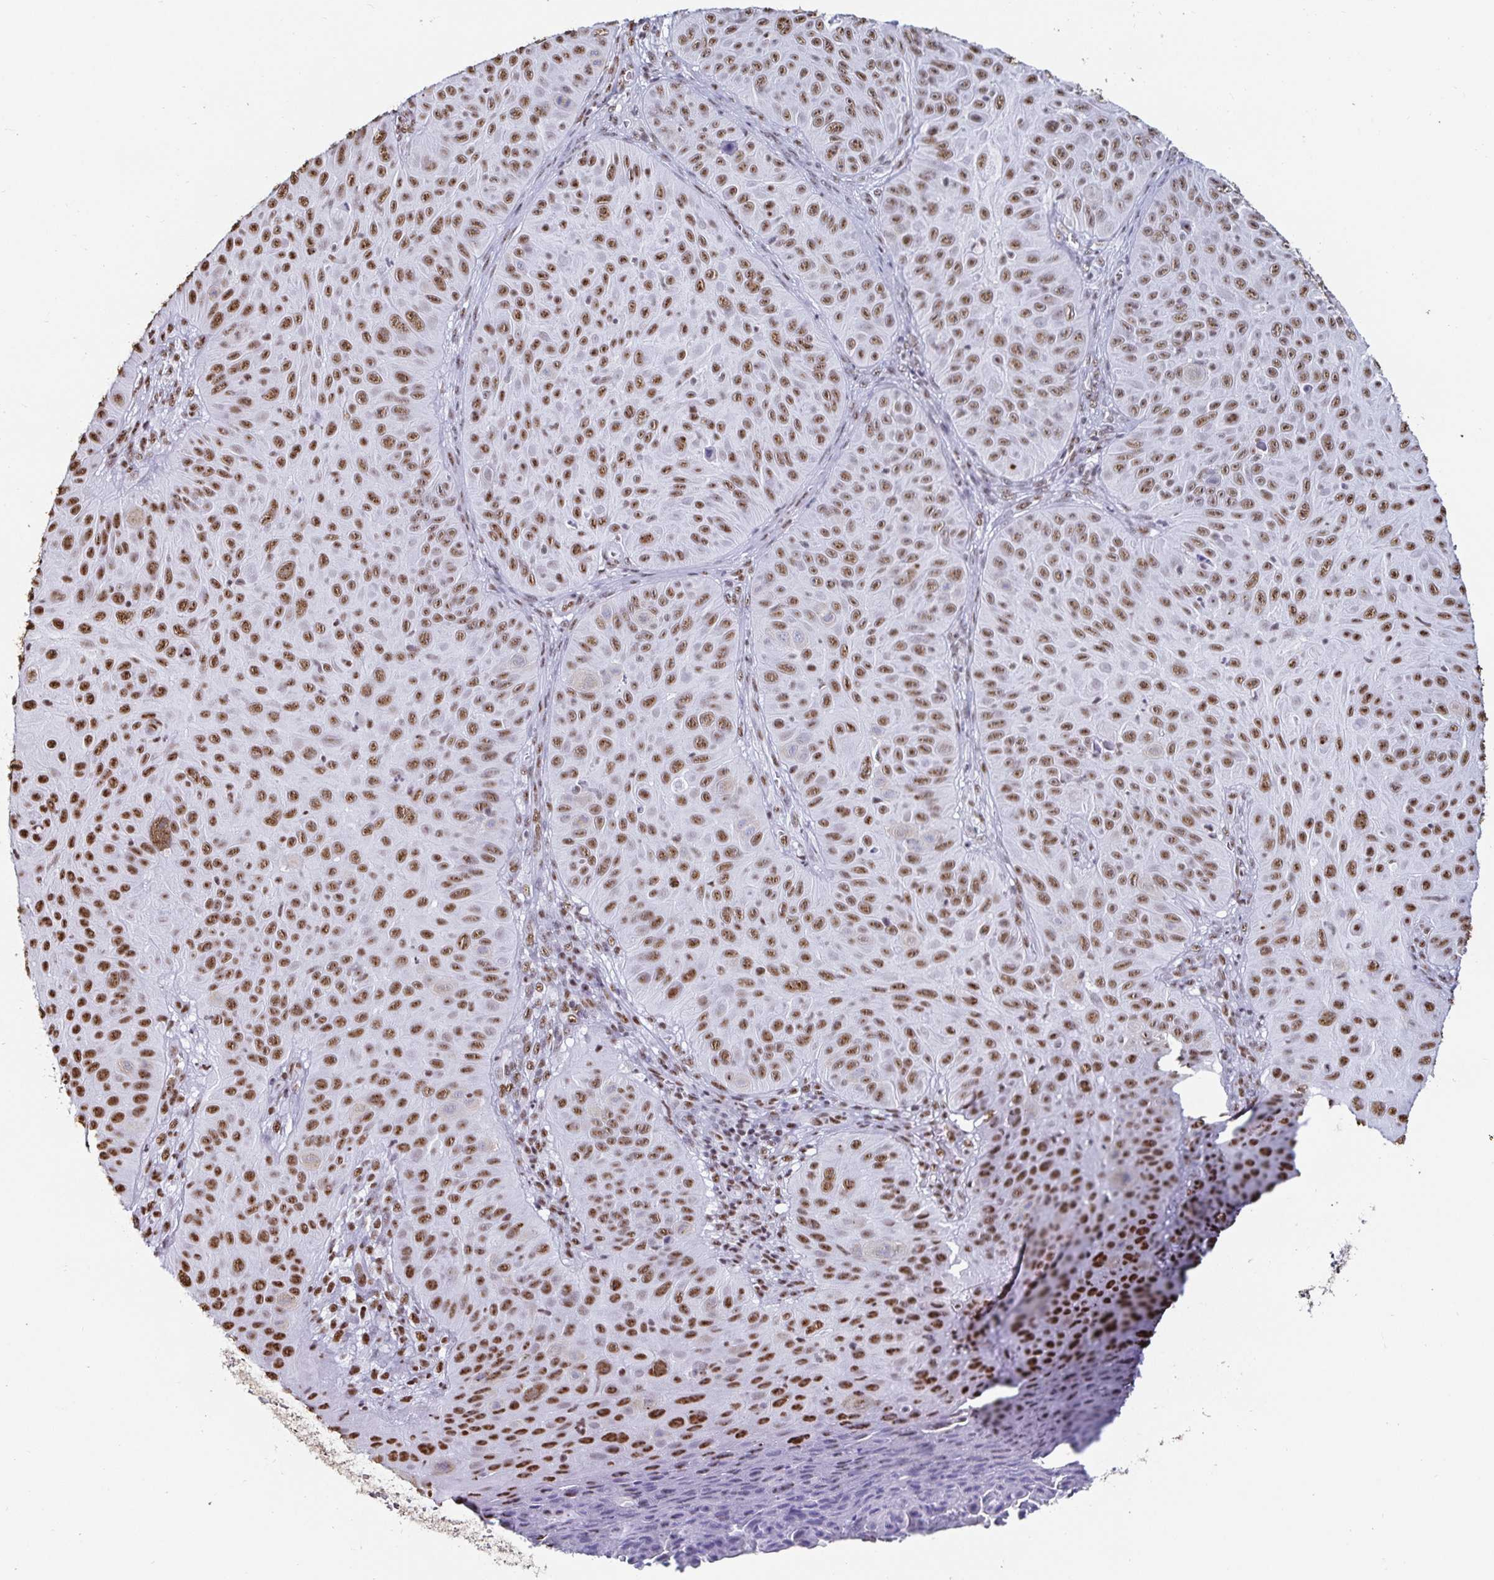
{"staining": {"intensity": "moderate", "quantity": "25%-75%", "location": "nuclear"}, "tissue": "skin cancer", "cell_type": "Tumor cells", "image_type": "cancer", "snomed": [{"axis": "morphology", "description": "Squamous cell carcinoma, NOS"}, {"axis": "topography", "description": "Skin"}], "caption": "Squamous cell carcinoma (skin) tissue shows moderate nuclear positivity in approximately 25%-75% of tumor cells The protein of interest is shown in brown color, while the nuclei are stained blue.", "gene": "DDX39B", "patient": {"sex": "male", "age": 82}}